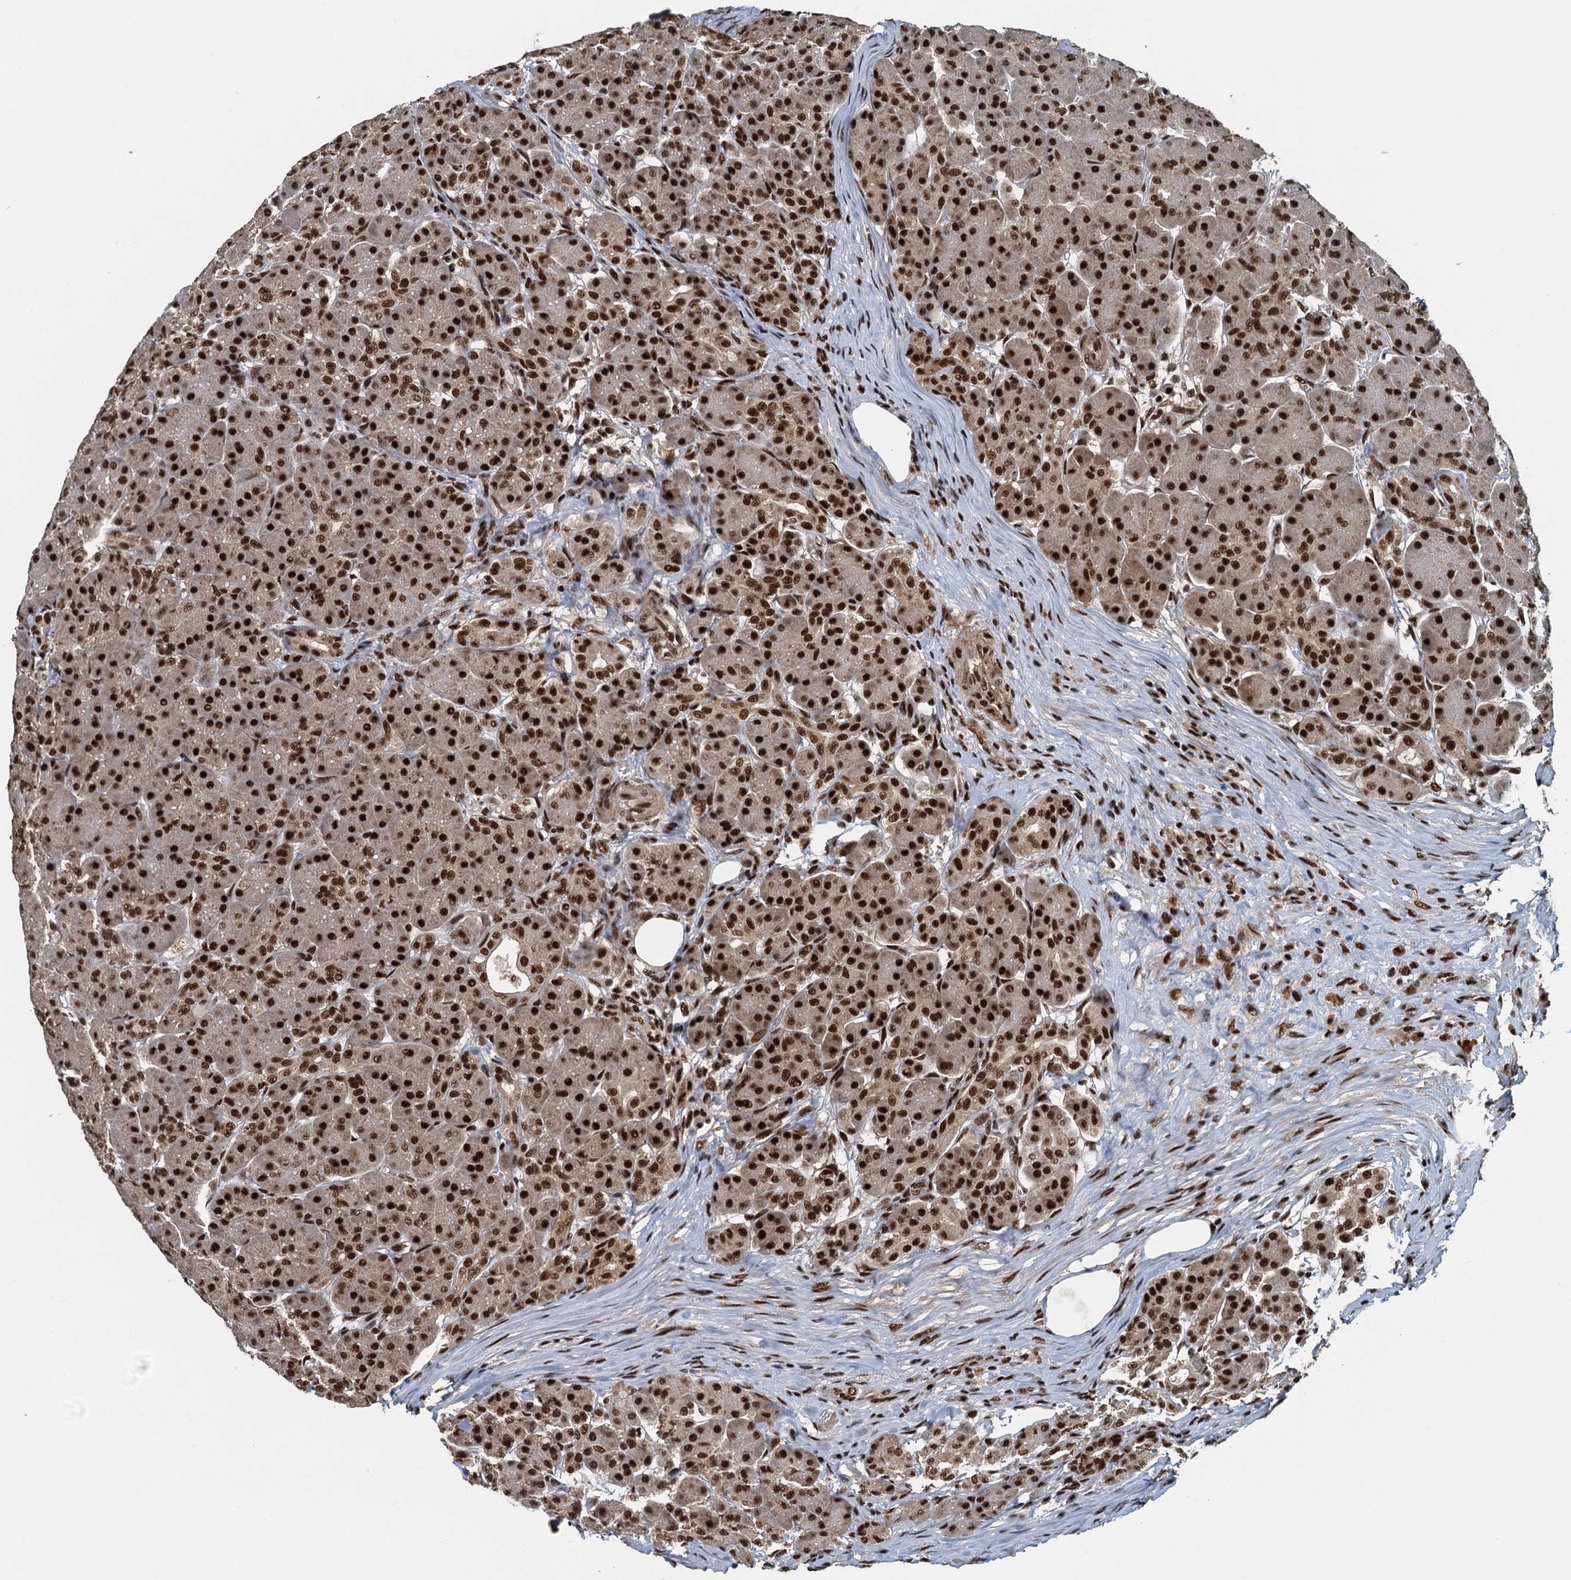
{"staining": {"intensity": "strong", "quantity": ">75%", "location": "nuclear"}, "tissue": "pancreas", "cell_type": "Exocrine glandular cells", "image_type": "normal", "snomed": [{"axis": "morphology", "description": "Normal tissue, NOS"}, {"axis": "topography", "description": "Pancreas"}], "caption": "IHC photomicrograph of normal pancreas: pancreas stained using immunohistochemistry (IHC) reveals high levels of strong protein expression localized specifically in the nuclear of exocrine glandular cells, appearing as a nuclear brown color.", "gene": "ZC3H18", "patient": {"sex": "male", "age": 63}}